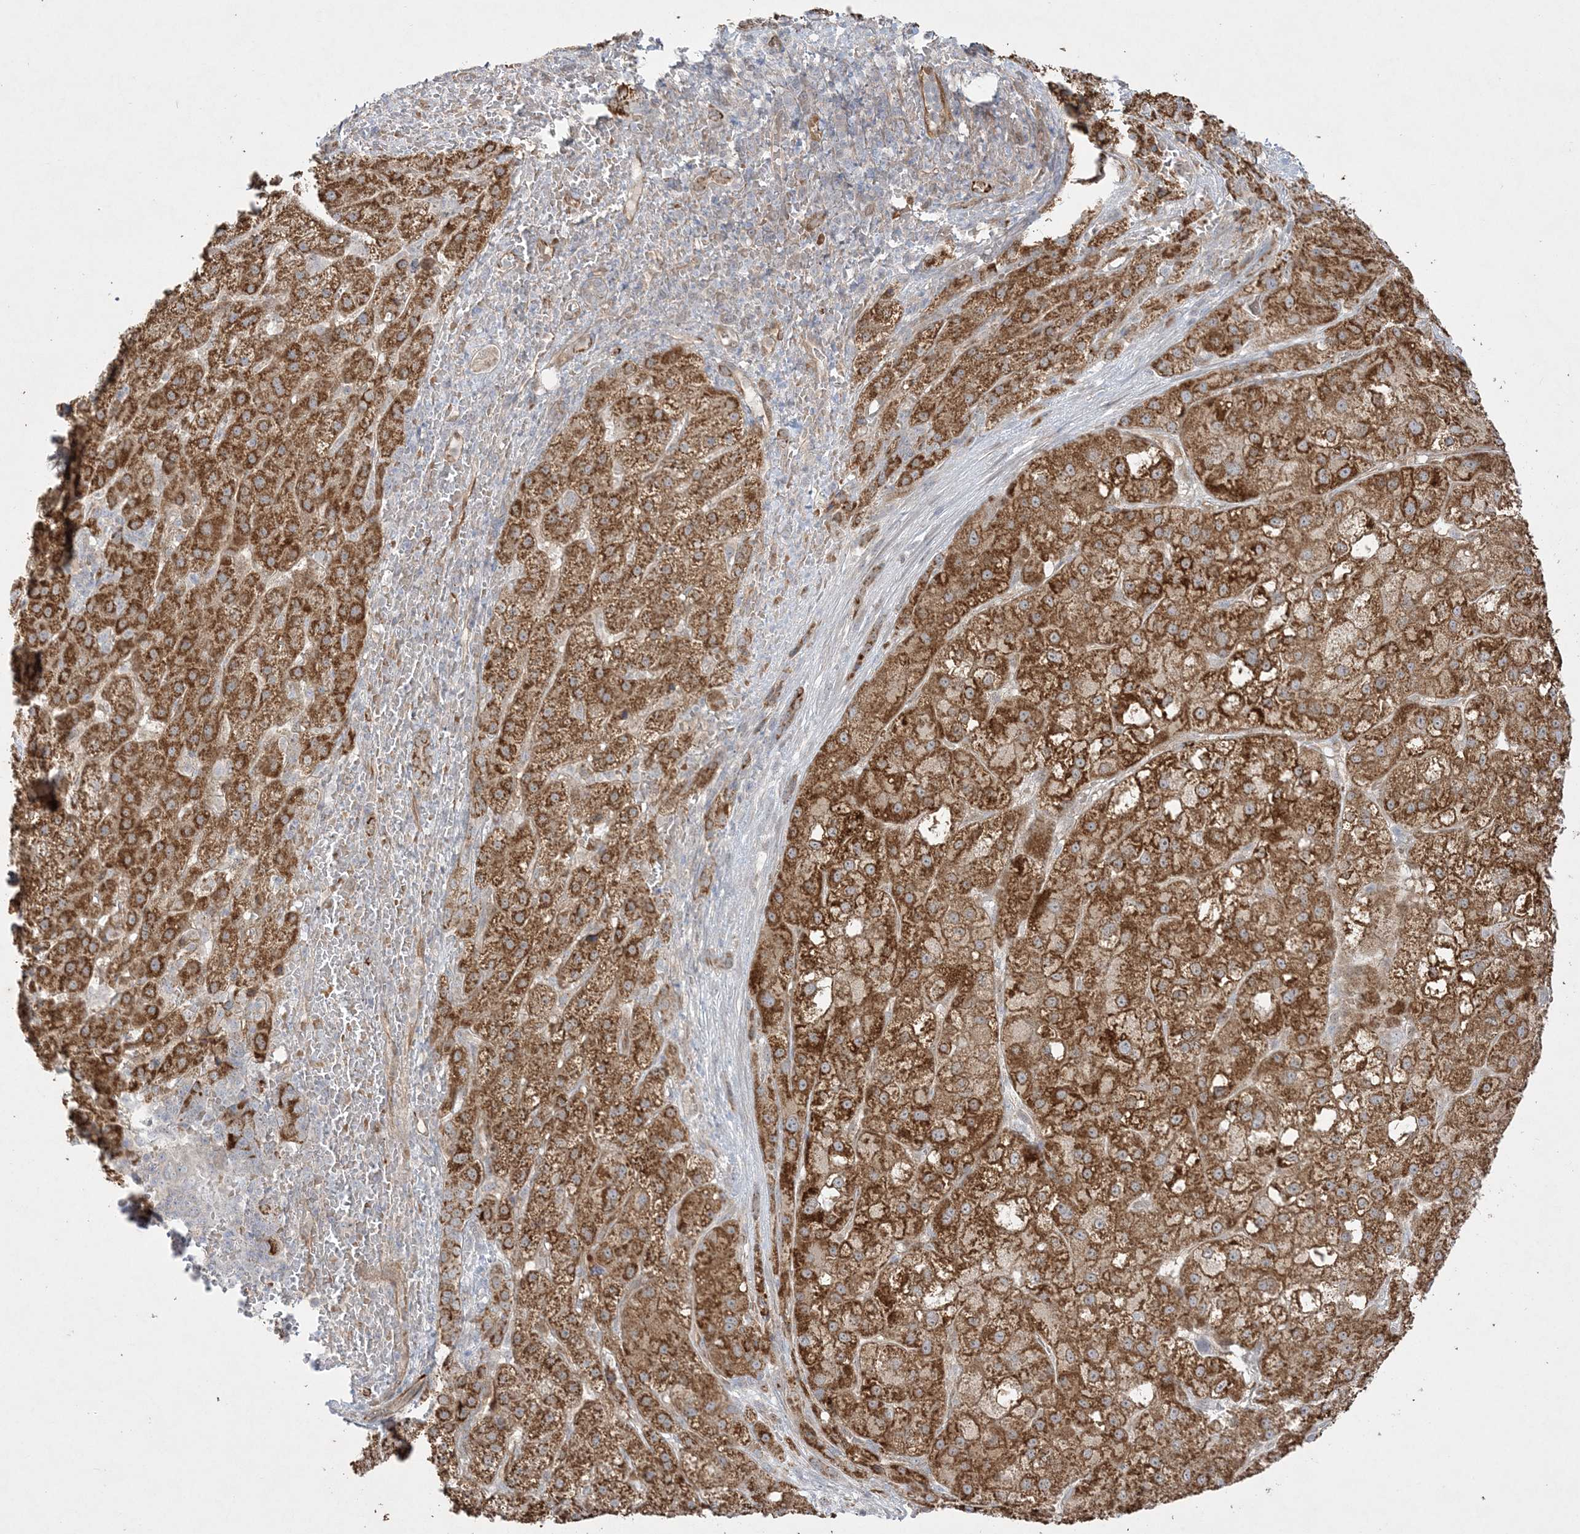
{"staining": {"intensity": "strong", "quantity": ">75%", "location": "cytoplasmic/membranous"}, "tissue": "liver cancer", "cell_type": "Tumor cells", "image_type": "cancer", "snomed": [{"axis": "morphology", "description": "Carcinoma, Hepatocellular, NOS"}, {"axis": "topography", "description": "Liver"}], "caption": "DAB (3,3'-diaminobenzidine) immunohistochemical staining of liver hepatocellular carcinoma exhibits strong cytoplasmic/membranous protein staining in about >75% of tumor cells.", "gene": "INPP1", "patient": {"sex": "male", "age": 57}}